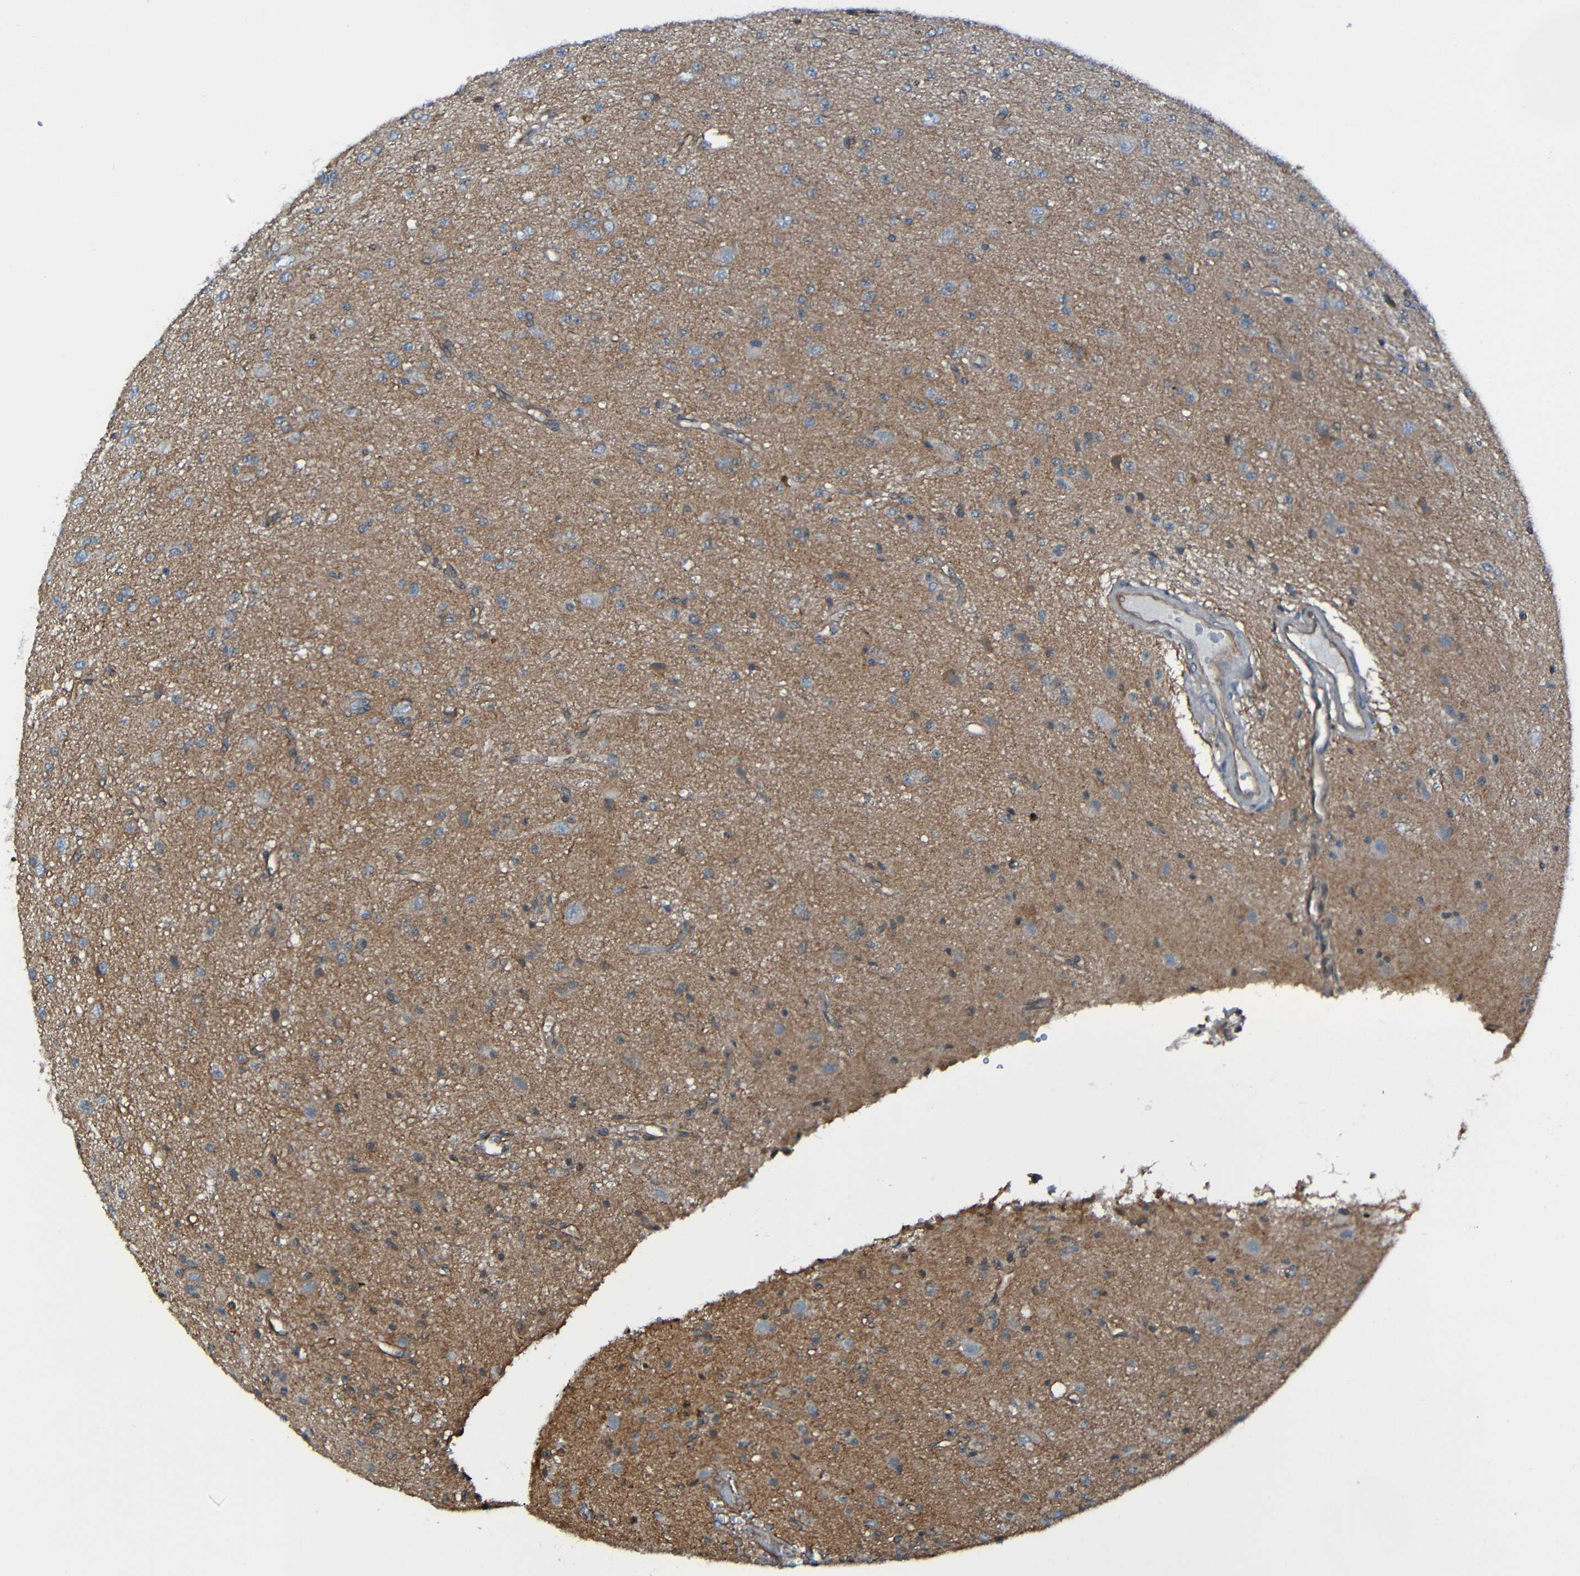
{"staining": {"intensity": "negative", "quantity": "none", "location": "none"}, "tissue": "glioma", "cell_type": "Tumor cells", "image_type": "cancer", "snomed": [{"axis": "morphology", "description": "Glioma, malignant, High grade"}, {"axis": "topography", "description": "pancreas cauda"}], "caption": "High-grade glioma (malignant) was stained to show a protein in brown. There is no significant staining in tumor cells. (Stains: DAB immunohistochemistry (IHC) with hematoxylin counter stain, Microscopy: brightfield microscopy at high magnification).", "gene": "LGR5", "patient": {"sex": "male", "age": 60}}